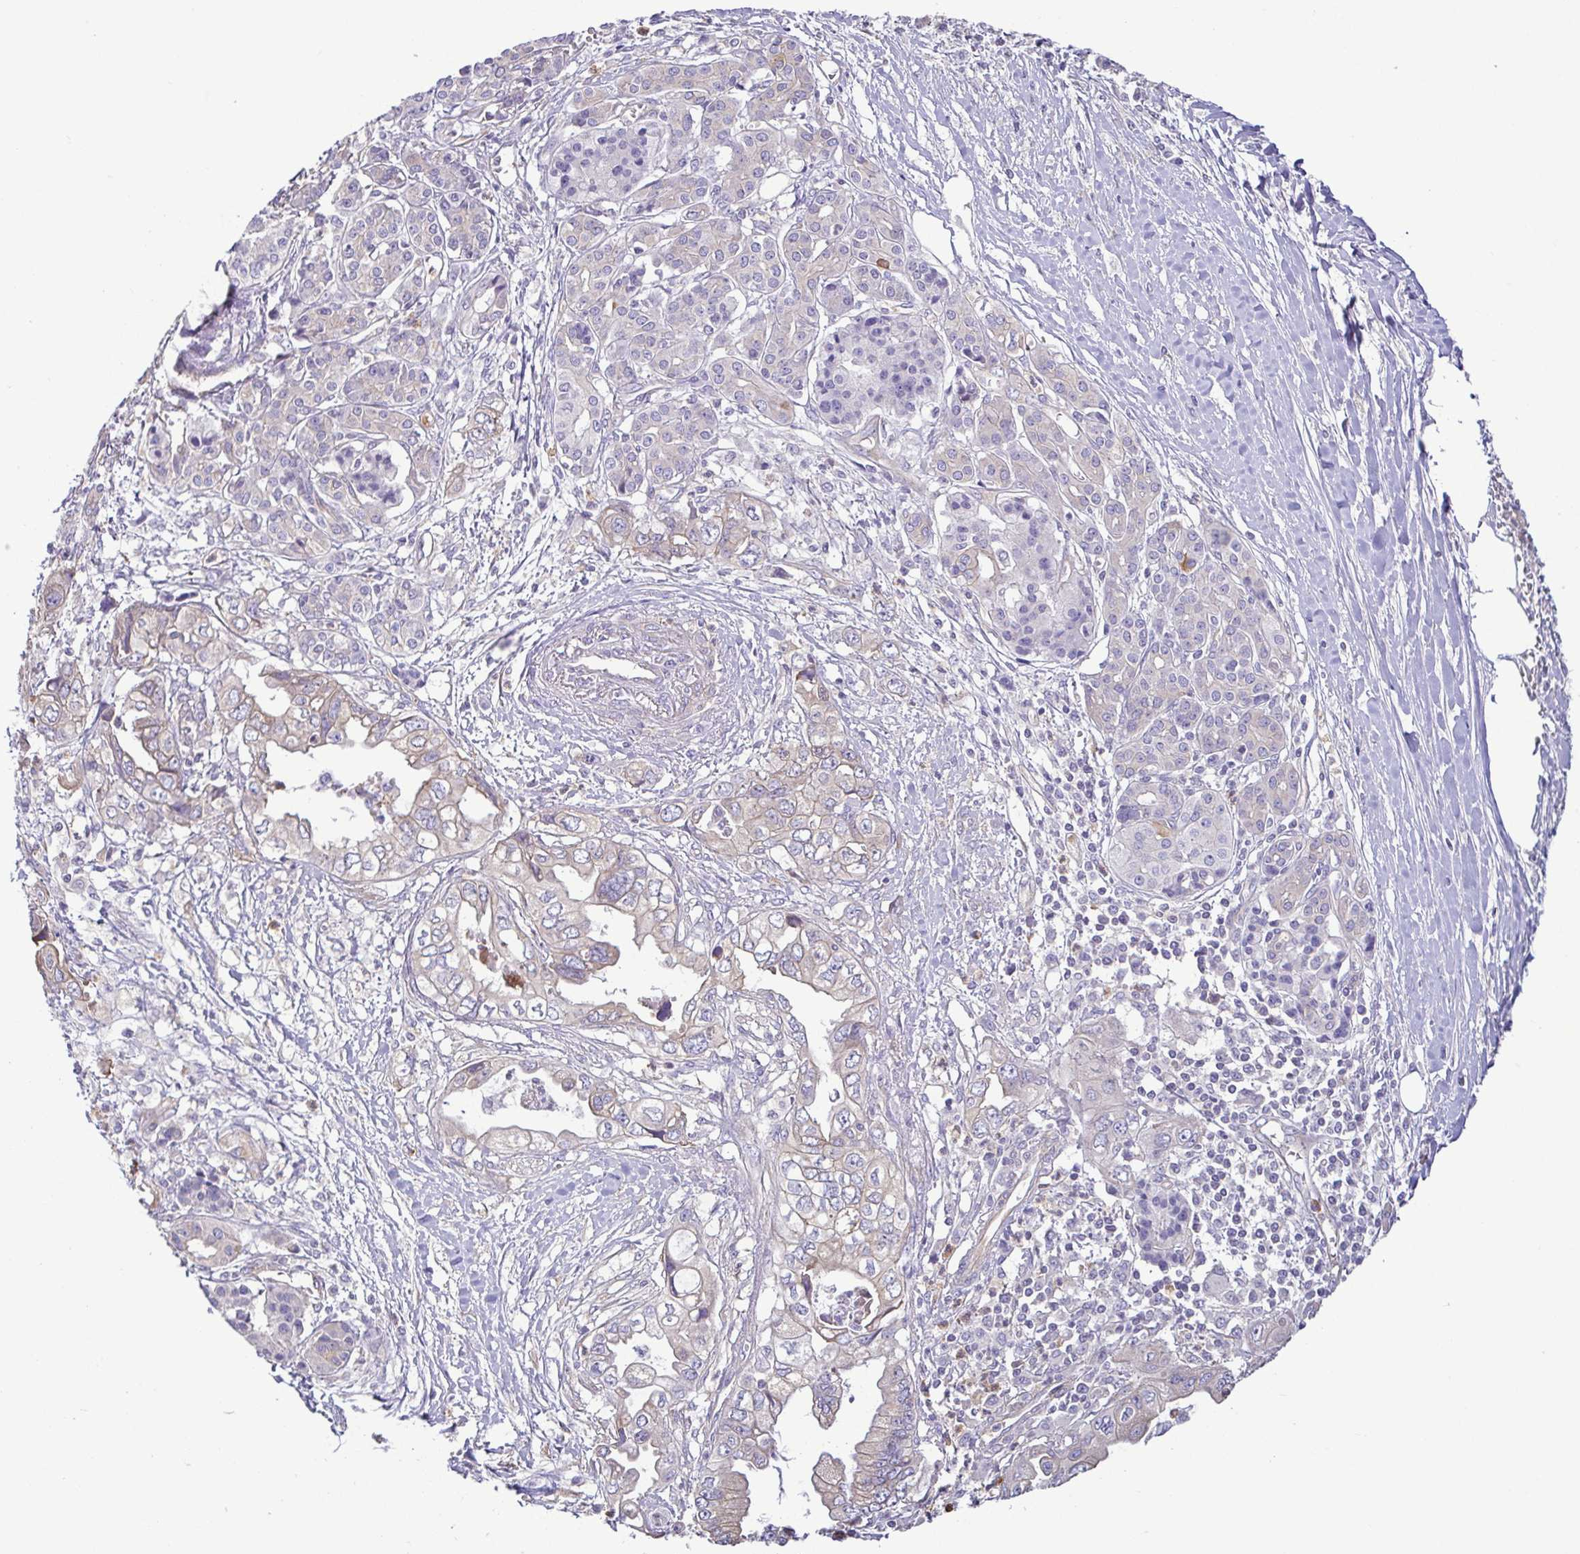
{"staining": {"intensity": "weak", "quantity": "<25%", "location": "cytoplasmic/membranous"}, "tissue": "pancreatic cancer", "cell_type": "Tumor cells", "image_type": "cancer", "snomed": [{"axis": "morphology", "description": "Adenocarcinoma, NOS"}, {"axis": "topography", "description": "Pancreas"}], "caption": "A photomicrograph of pancreatic cancer (adenocarcinoma) stained for a protein demonstrates no brown staining in tumor cells. Brightfield microscopy of immunohistochemistry stained with DAB (3,3'-diaminobenzidine) (brown) and hematoxylin (blue), captured at high magnification.", "gene": "MYL10", "patient": {"sex": "male", "age": 68}}